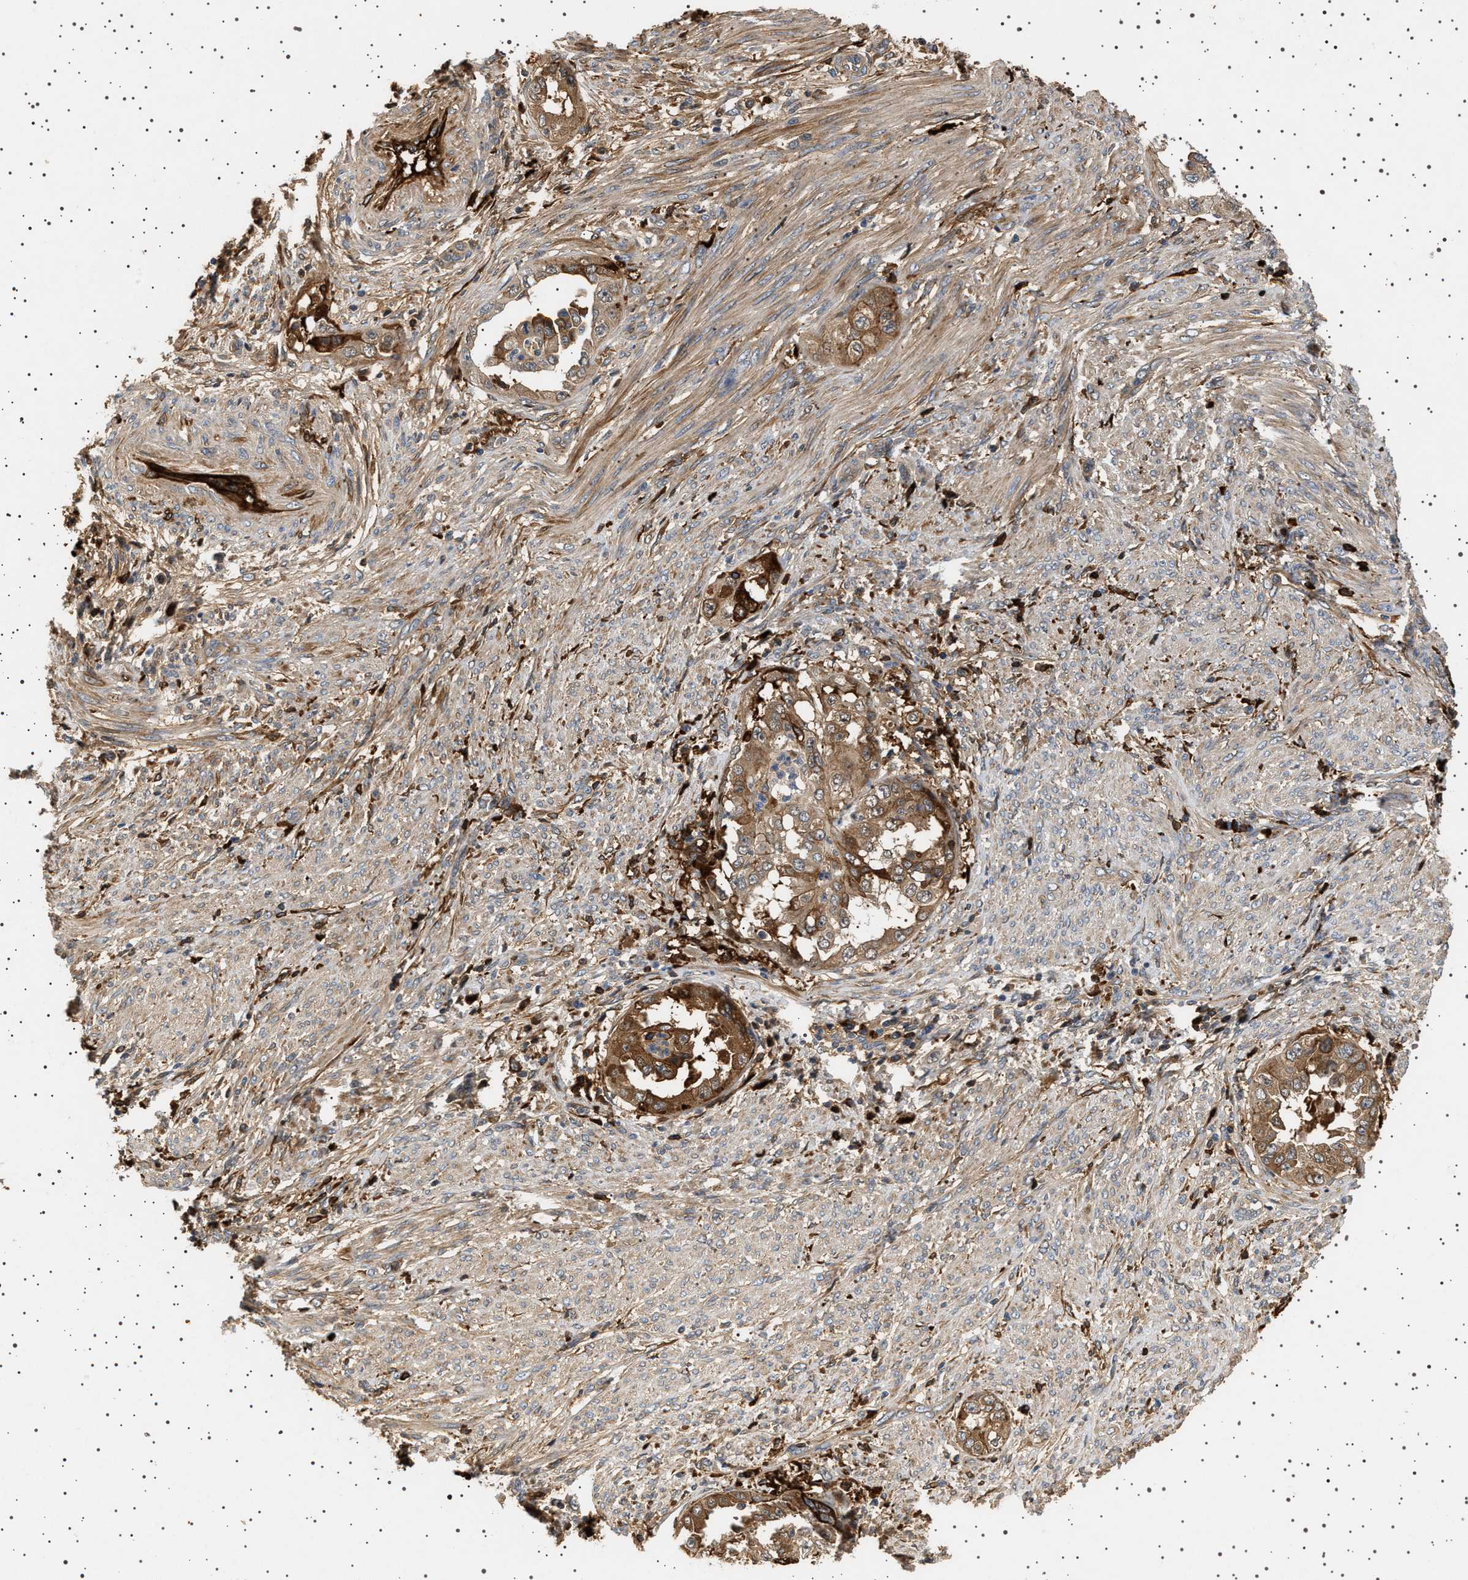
{"staining": {"intensity": "moderate", "quantity": ">75%", "location": "cytoplasmic/membranous"}, "tissue": "endometrial cancer", "cell_type": "Tumor cells", "image_type": "cancer", "snomed": [{"axis": "morphology", "description": "Adenocarcinoma, NOS"}, {"axis": "topography", "description": "Endometrium"}], "caption": "Protein staining reveals moderate cytoplasmic/membranous positivity in approximately >75% of tumor cells in endometrial adenocarcinoma. (IHC, brightfield microscopy, high magnification).", "gene": "FICD", "patient": {"sex": "female", "age": 85}}